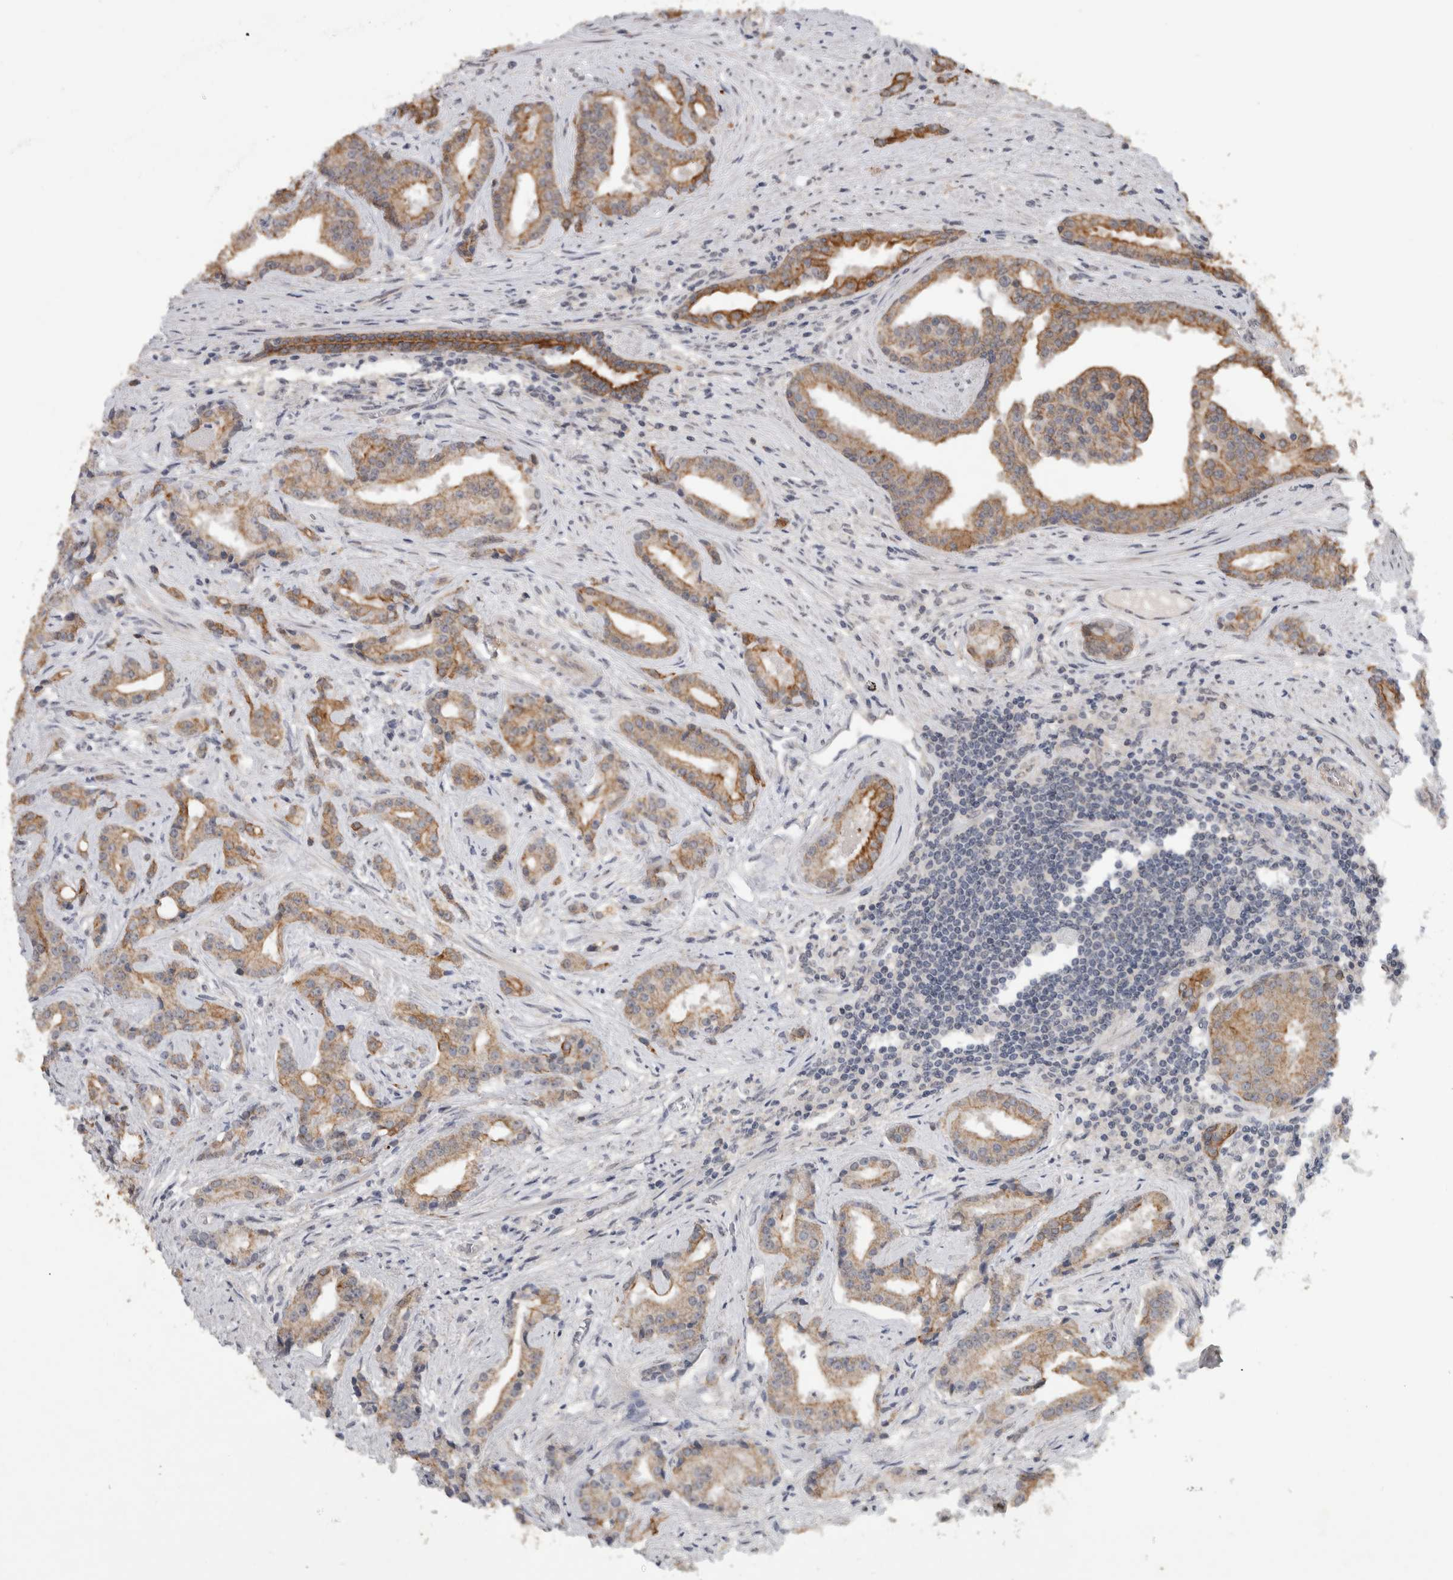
{"staining": {"intensity": "moderate", "quantity": ">75%", "location": "cytoplasmic/membranous"}, "tissue": "prostate cancer", "cell_type": "Tumor cells", "image_type": "cancer", "snomed": [{"axis": "morphology", "description": "Adenocarcinoma, Low grade"}, {"axis": "topography", "description": "Prostate"}], "caption": "A high-resolution histopathology image shows IHC staining of low-grade adenocarcinoma (prostate), which demonstrates moderate cytoplasmic/membranous expression in approximately >75% of tumor cells.", "gene": "RHPN1", "patient": {"sex": "male", "age": 67}}